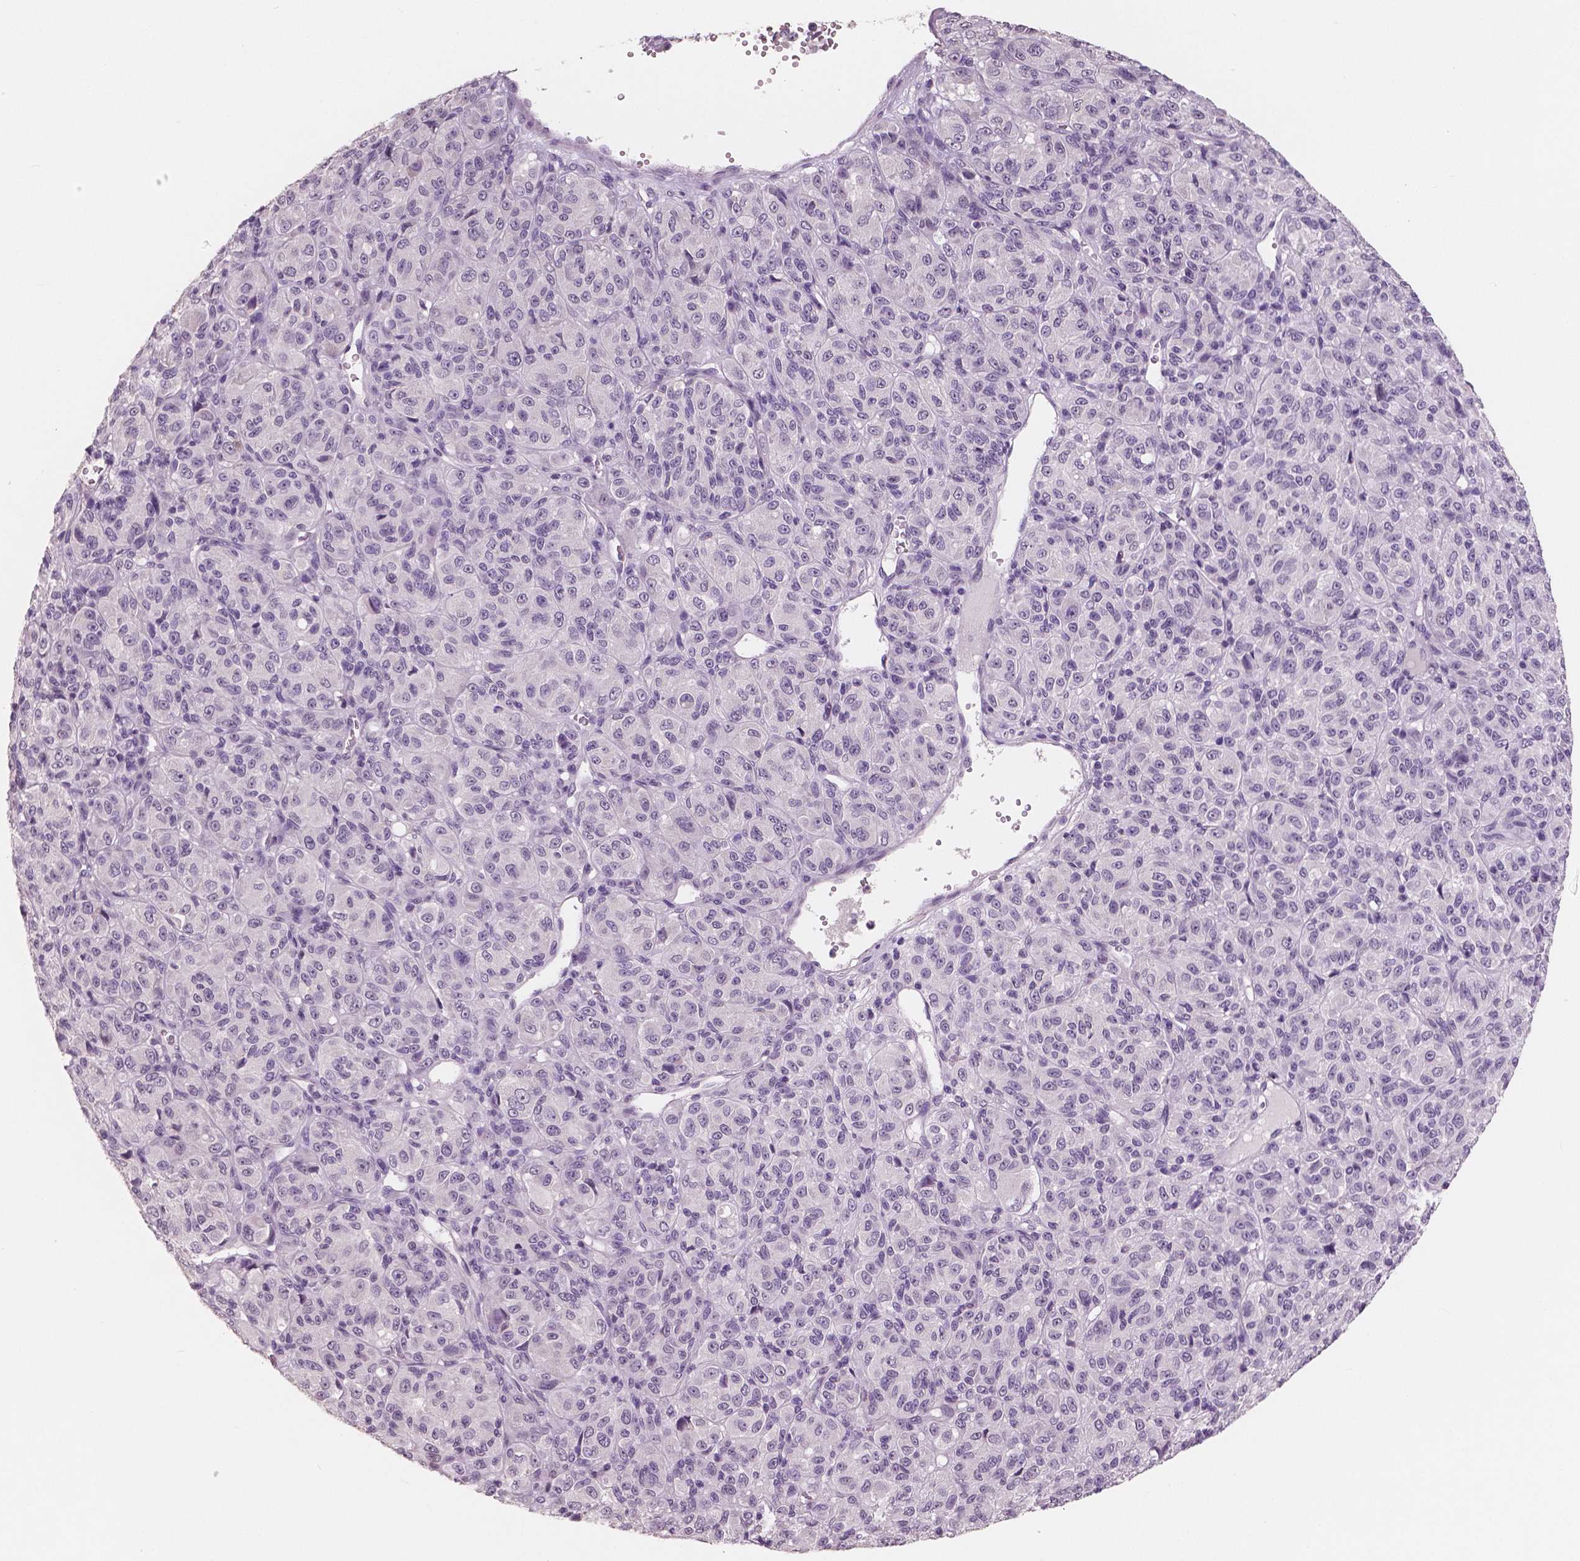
{"staining": {"intensity": "negative", "quantity": "none", "location": "none"}, "tissue": "melanoma", "cell_type": "Tumor cells", "image_type": "cancer", "snomed": [{"axis": "morphology", "description": "Malignant melanoma, Metastatic site"}, {"axis": "topography", "description": "Brain"}], "caption": "Tumor cells are negative for protein expression in human melanoma.", "gene": "NECAB1", "patient": {"sex": "female", "age": 56}}